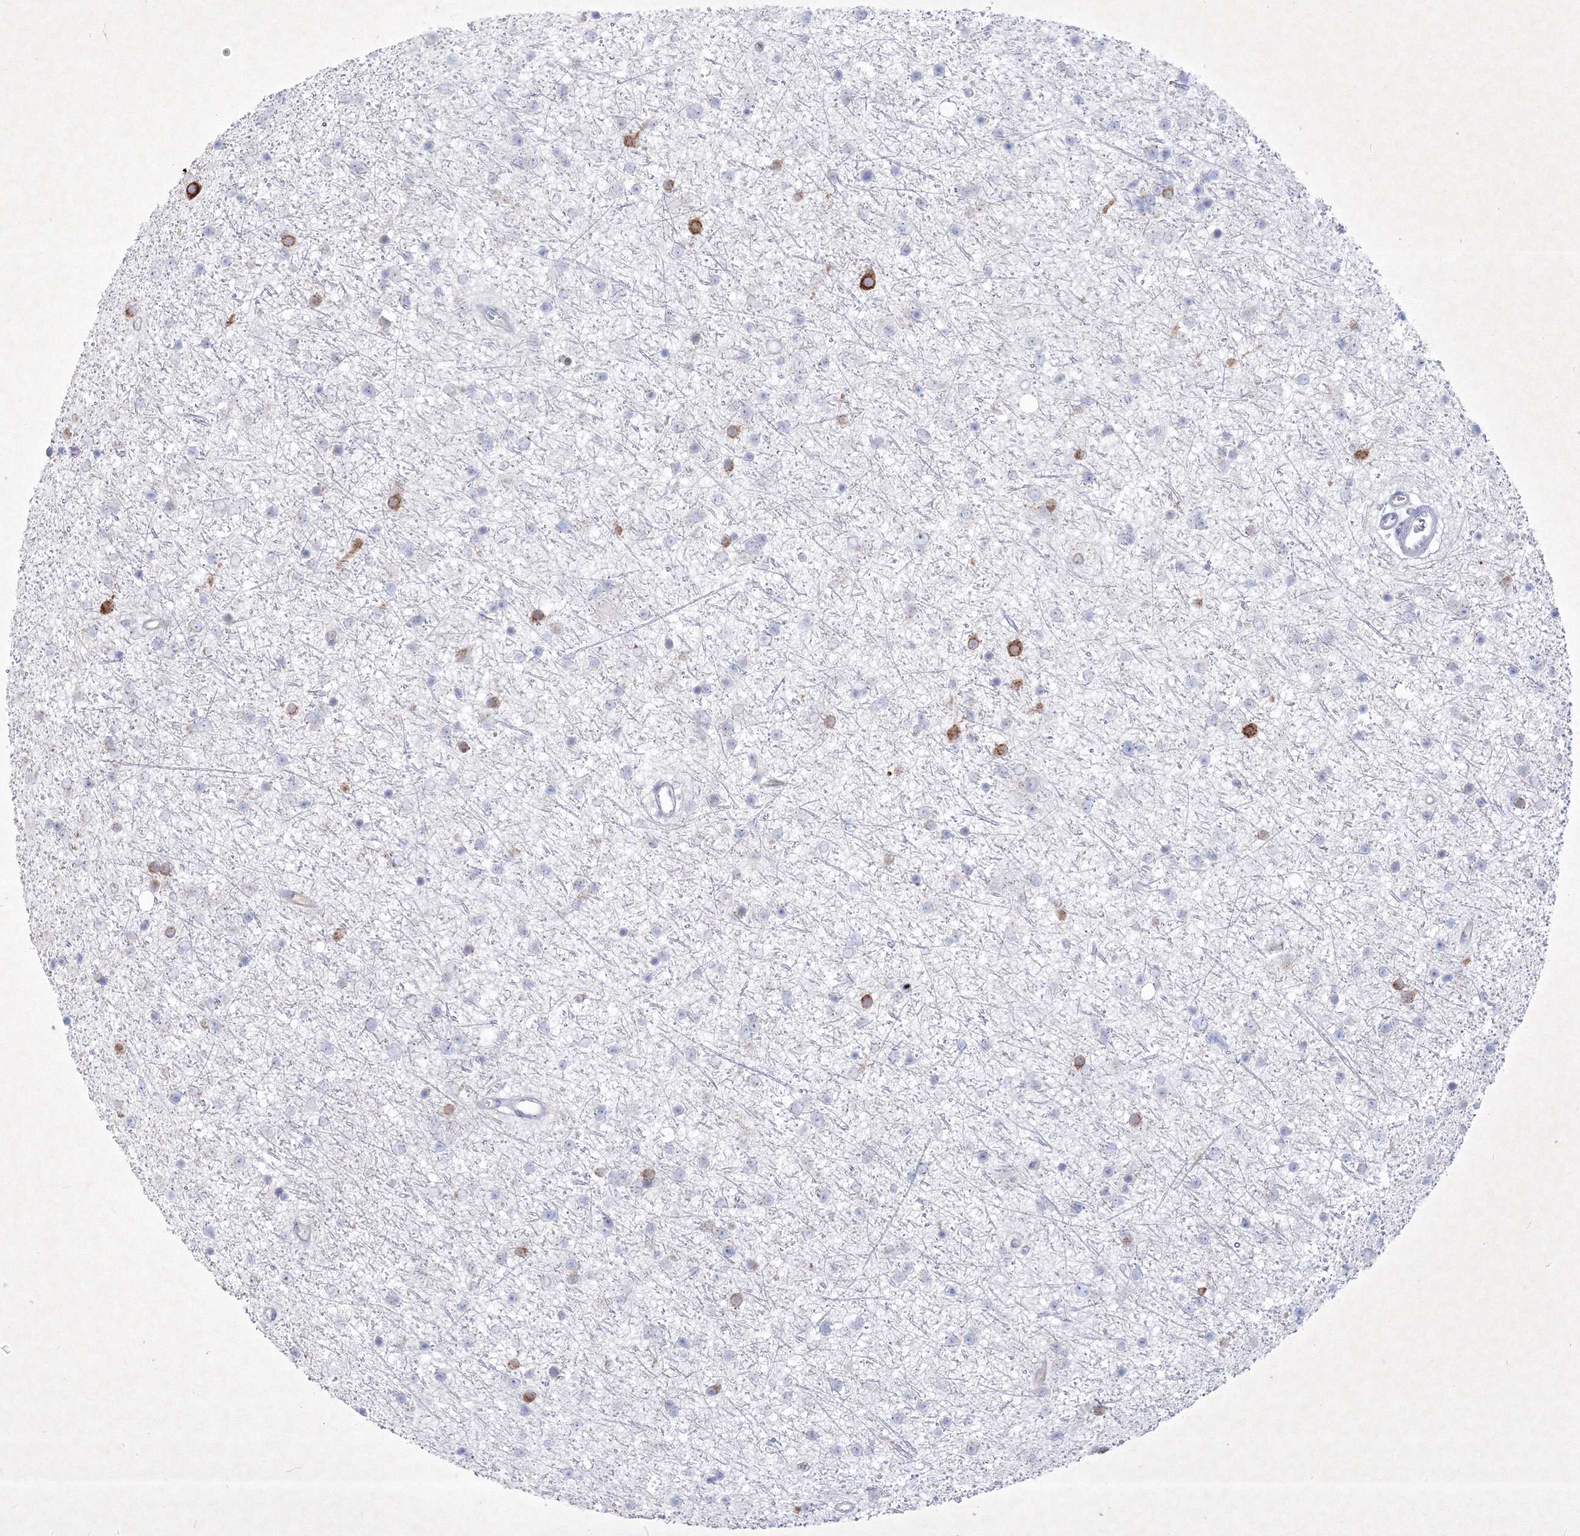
{"staining": {"intensity": "negative", "quantity": "none", "location": "none"}, "tissue": "glioma", "cell_type": "Tumor cells", "image_type": "cancer", "snomed": [{"axis": "morphology", "description": "Glioma, malignant, Low grade"}, {"axis": "topography", "description": "Cerebral cortex"}], "caption": "IHC micrograph of glioma stained for a protein (brown), which demonstrates no positivity in tumor cells.", "gene": "TMEM139", "patient": {"sex": "female", "age": 39}}